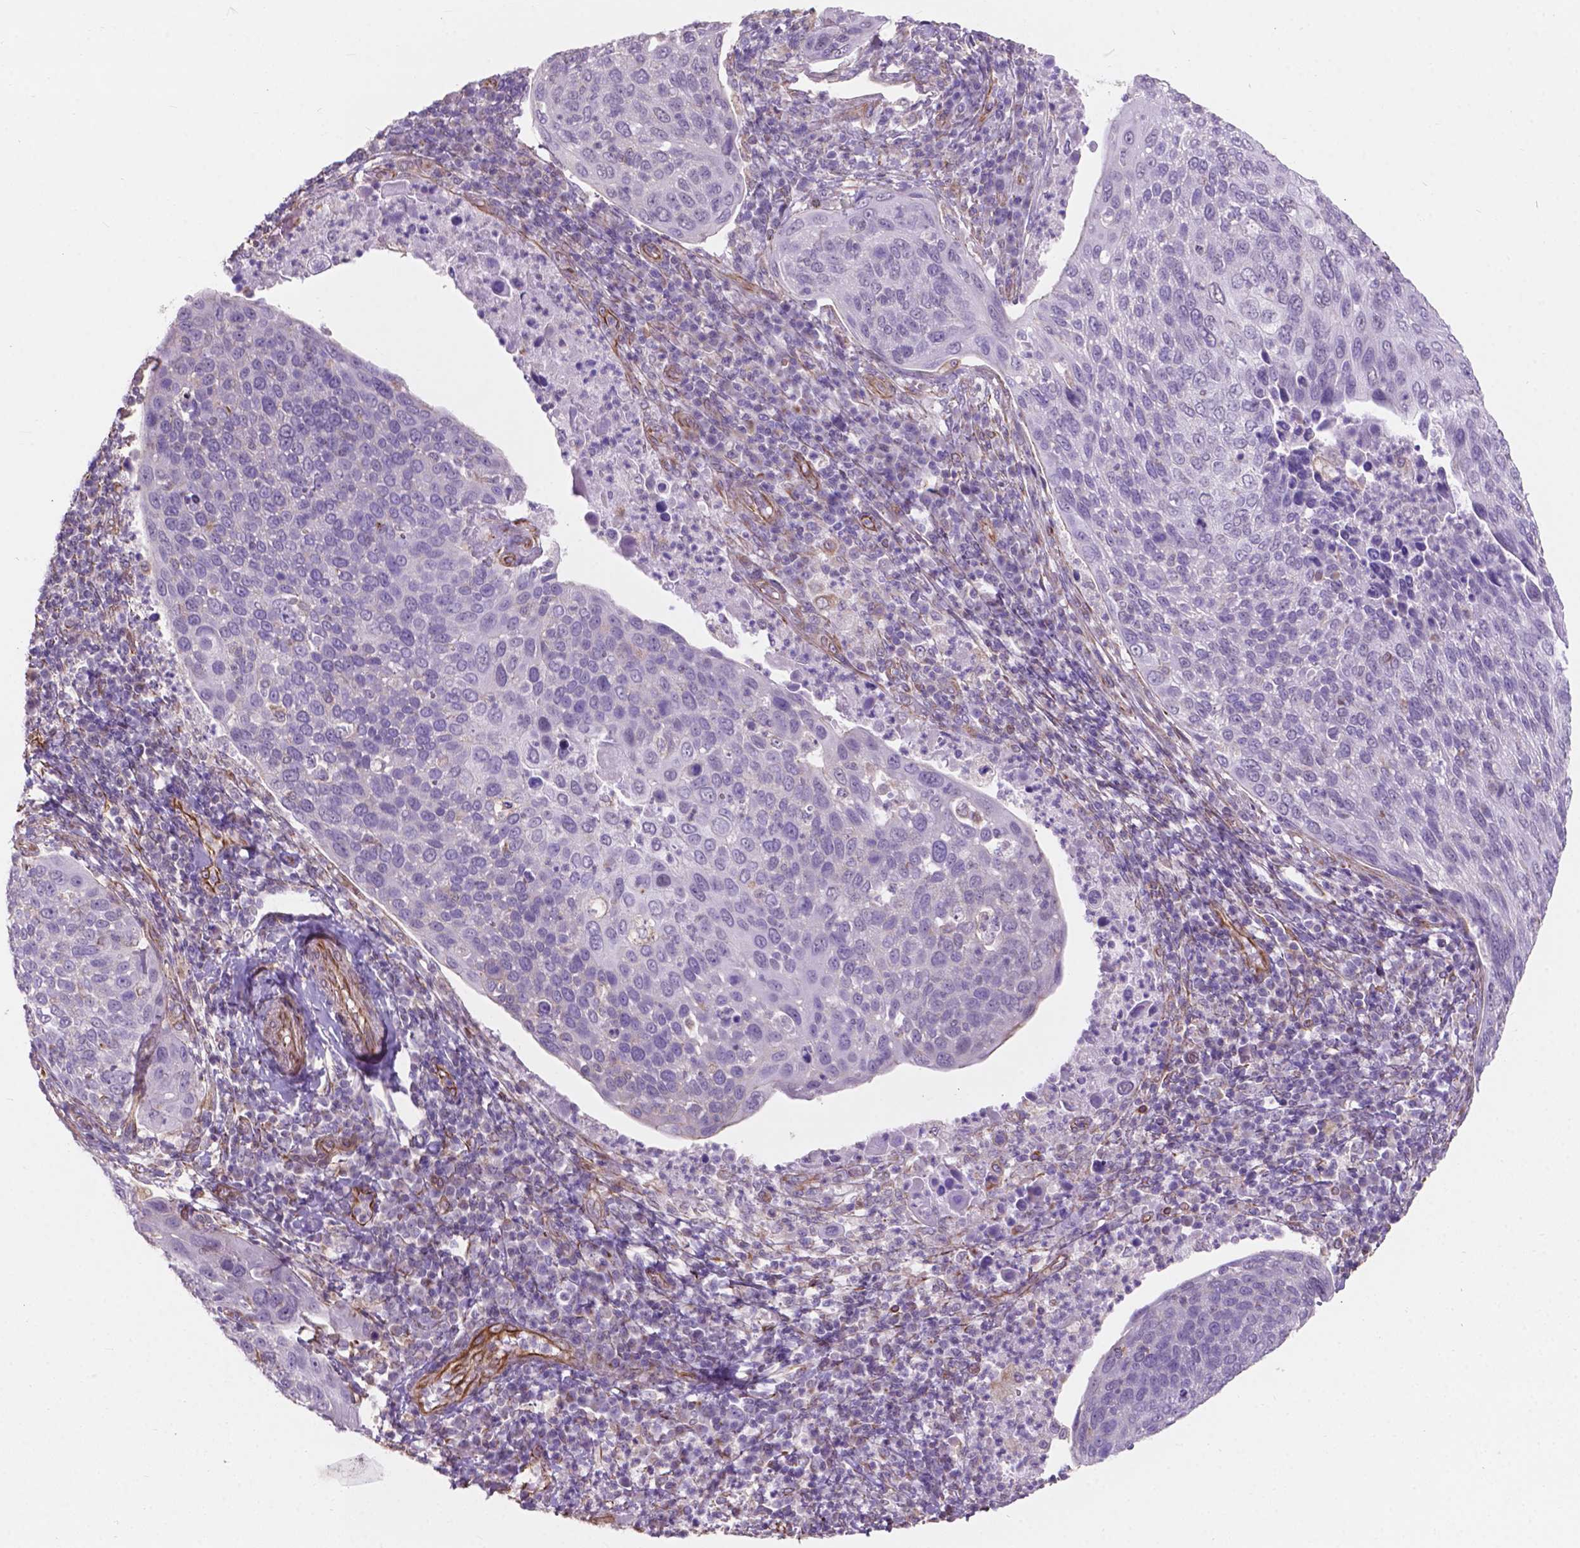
{"staining": {"intensity": "negative", "quantity": "none", "location": "none"}, "tissue": "cervical cancer", "cell_type": "Tumor cells", "image_type": "cancer", "snomed": [{"axis": "morphology", "description": "Squamous cell carcinoma, NOS"}, {"axis": "topography", "description": "Cervix"}], "caption": "High magnification brightfield microscopy of cervical squamous cell carcinoma stained with DAB (3,3'-diaminobenzidine) (brown) and counterstained with hematoxylin (blue): tumor cells show no significant expression.", "gene": "AMOT", "patient": {"sex": "female", "age": 54}}